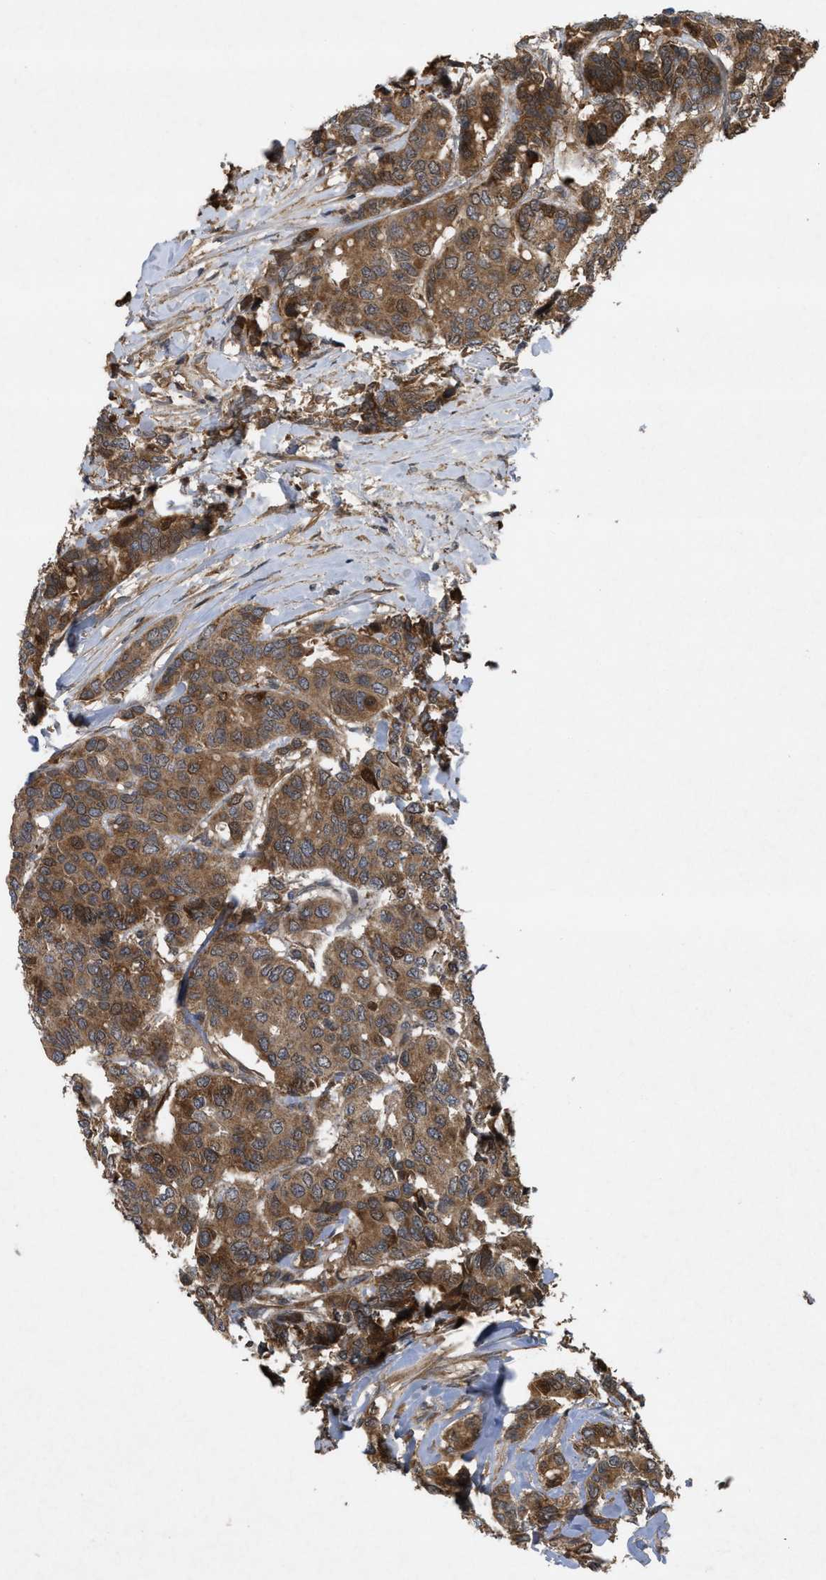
{"staining": {"intensity": "moderate", "quantity": ">75%", "location": "cytoplasmic/membranous"}, "tissue": "breast cancer", "cell_type": "Tumor cells", "image_type": "cancer", "snomed": [{"axis": "morphology", "description": "Duct carcinoma"}, {"axis": "topography", "description": "Breast"}], "caption": "High-power microscopy captured an immunohistochemistry photomicrograph of breast infiltrating ductal carcinoma, revealing moderate cytoplasmic/membranous positivity in about >75% of tumor cells.", "gene": "RAB2A", "patient": {"sex": "female", "age": 87}}